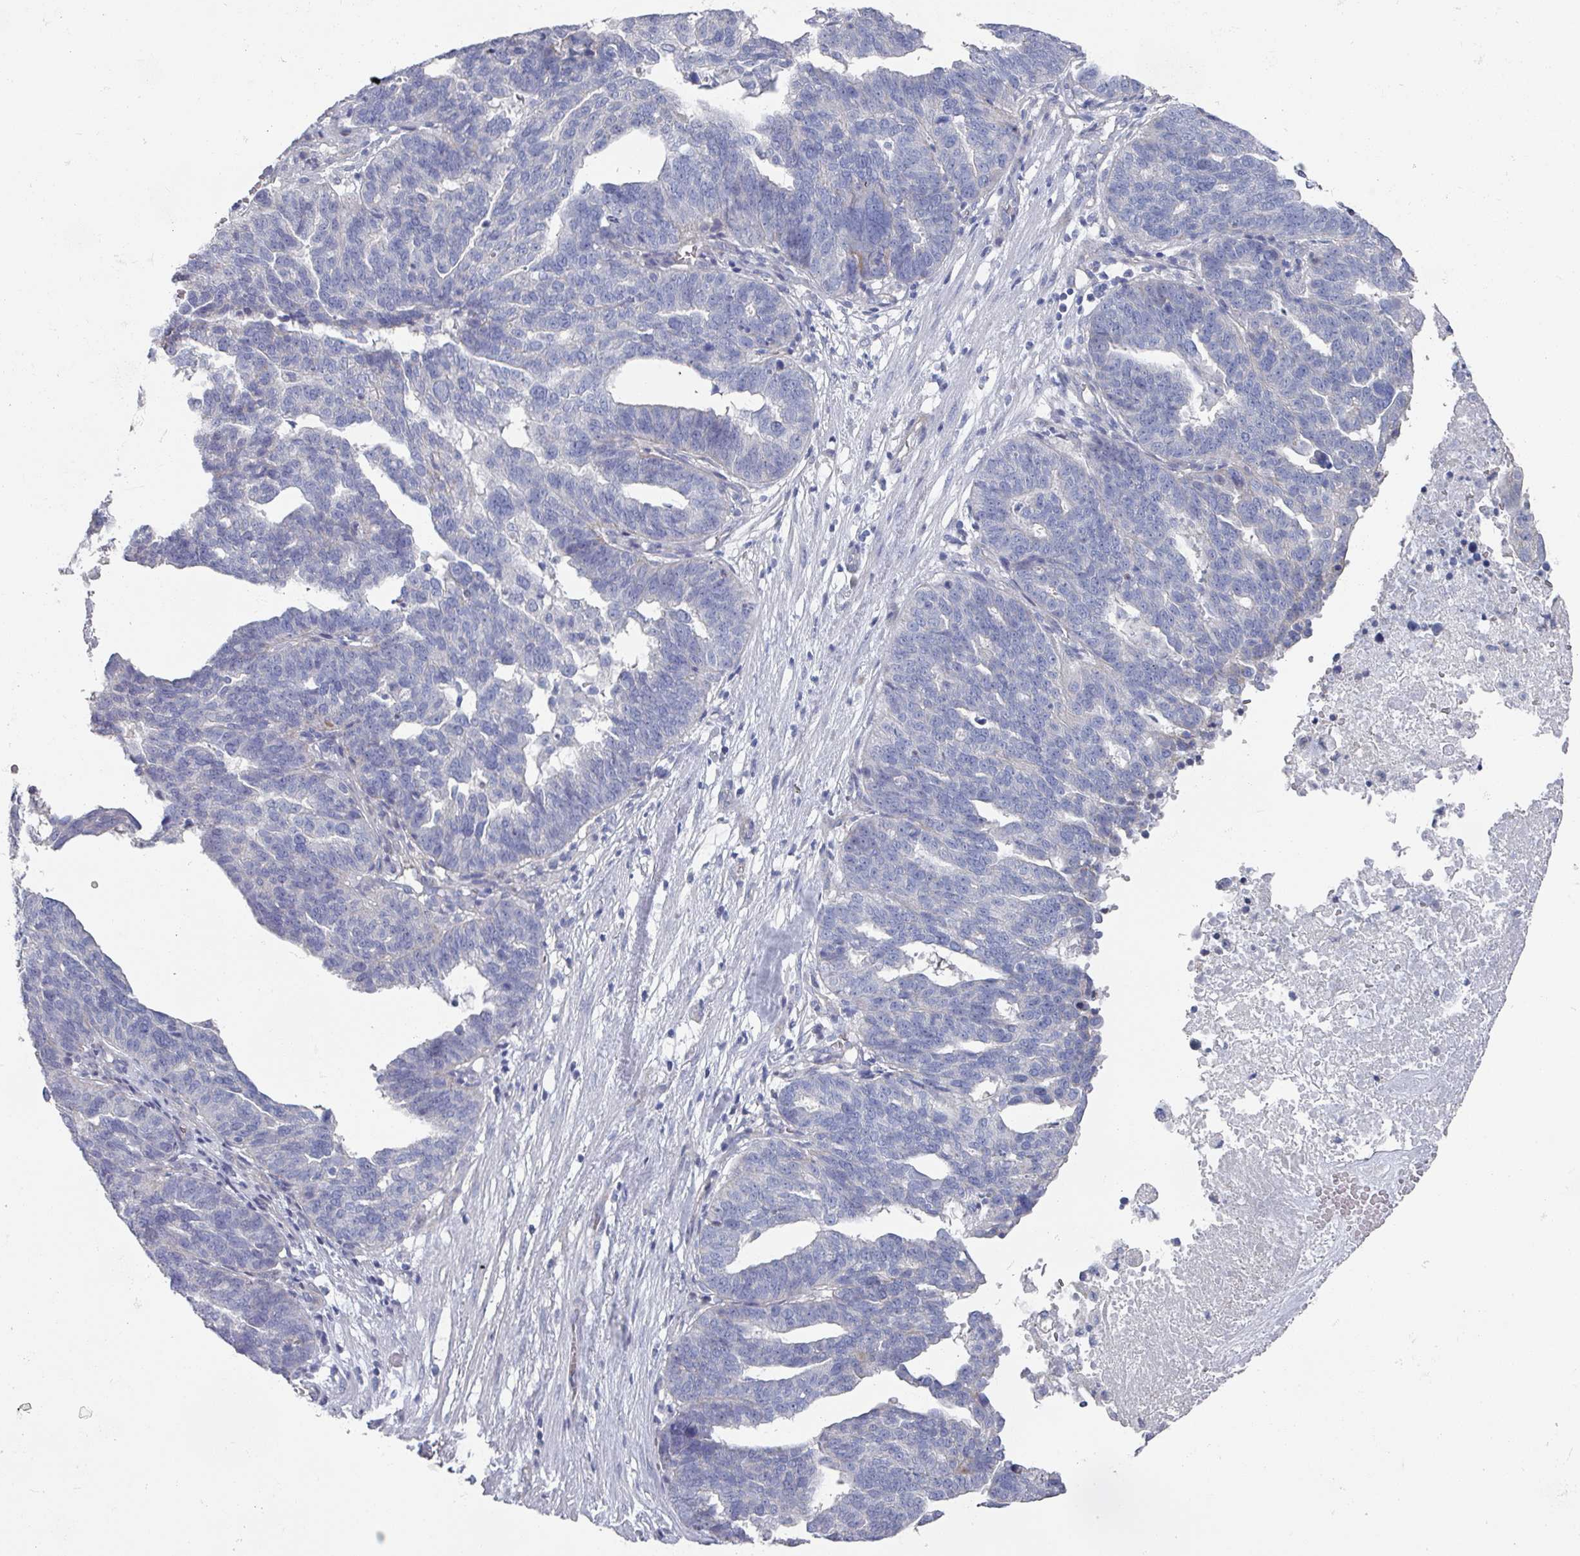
{"staining": {"intensity": "negative", "quantity": "none", "location": "none"}, "tissue": "ovarian cancer", "cell_type": "Tumor cells", "image_type": "cancer", "snomed": [{"axis": "morphology", "description": "Cystadenocarcinoma, serous, NOS"}, {"axis": "topography", "description": "Ovary"}], "caption": "Immunohistochemical staining of human ovarian cancer reveals no significant staining in tumor cells.", "gene": "EFL1", "patient": {"sex": "female", "age": 59}}